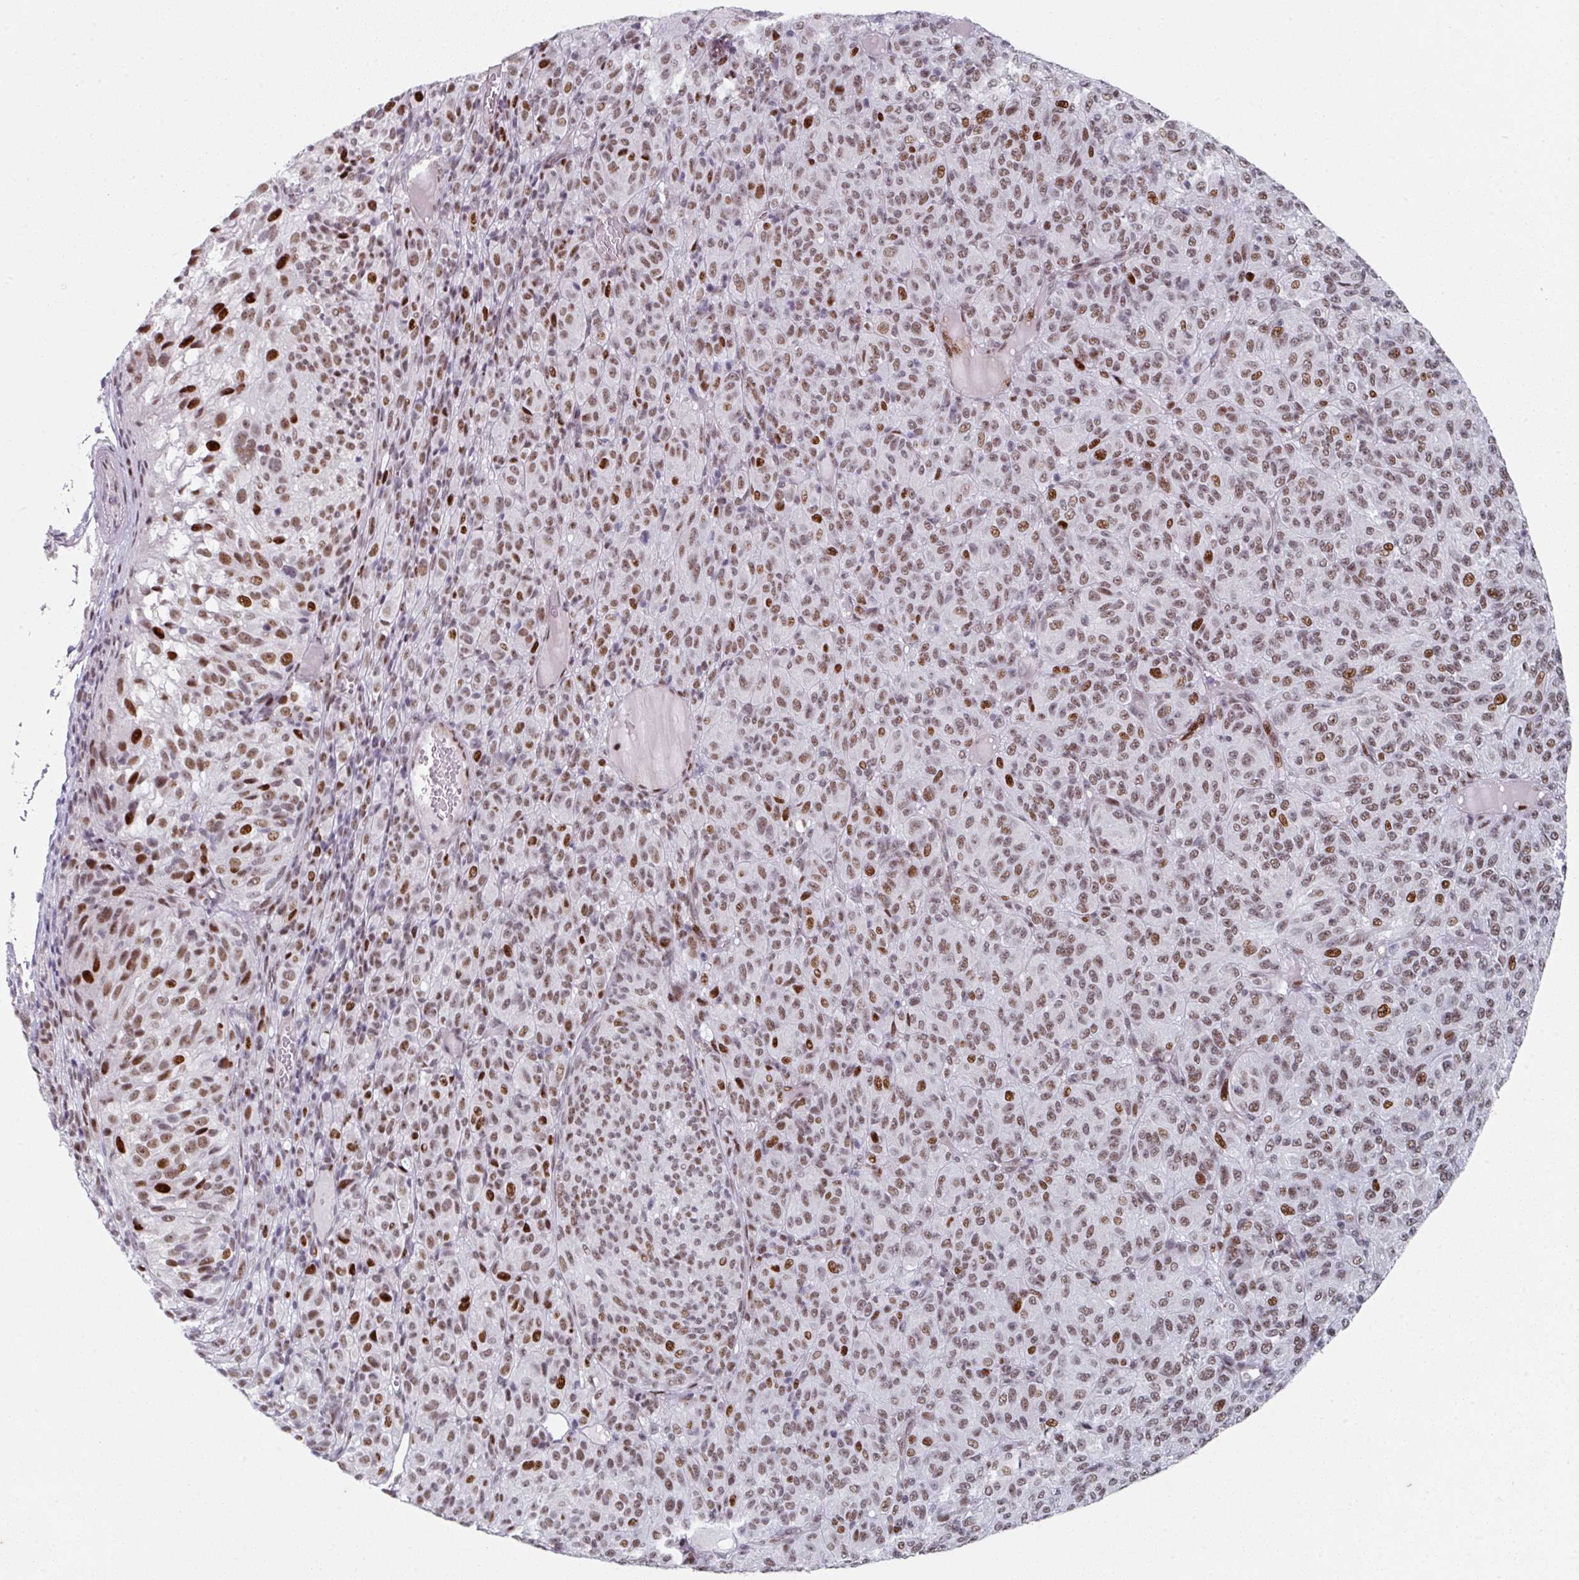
{"staining": {"intensity": "moderate", "quantity": ">75%", "location": "nuclear"}, "tissue": "melanoma", "cell_type": "Tumor cells", "image_type": "cancer", "snomed": [{"axis": "morphology", "description": "Malignant melanoma, Metastatic site"}, {"axis": "topography", "description": "Brain"}], "caption": "A high-resolution photomicrograph shows immunohistochemistry (IHC) staining of malignant melanoma (metastatic site), which shows moderate nuclear positivity in about >75% of tumor cells.", "gene": "SF3B5", "patient": {"sex": "female", "age": 56}}